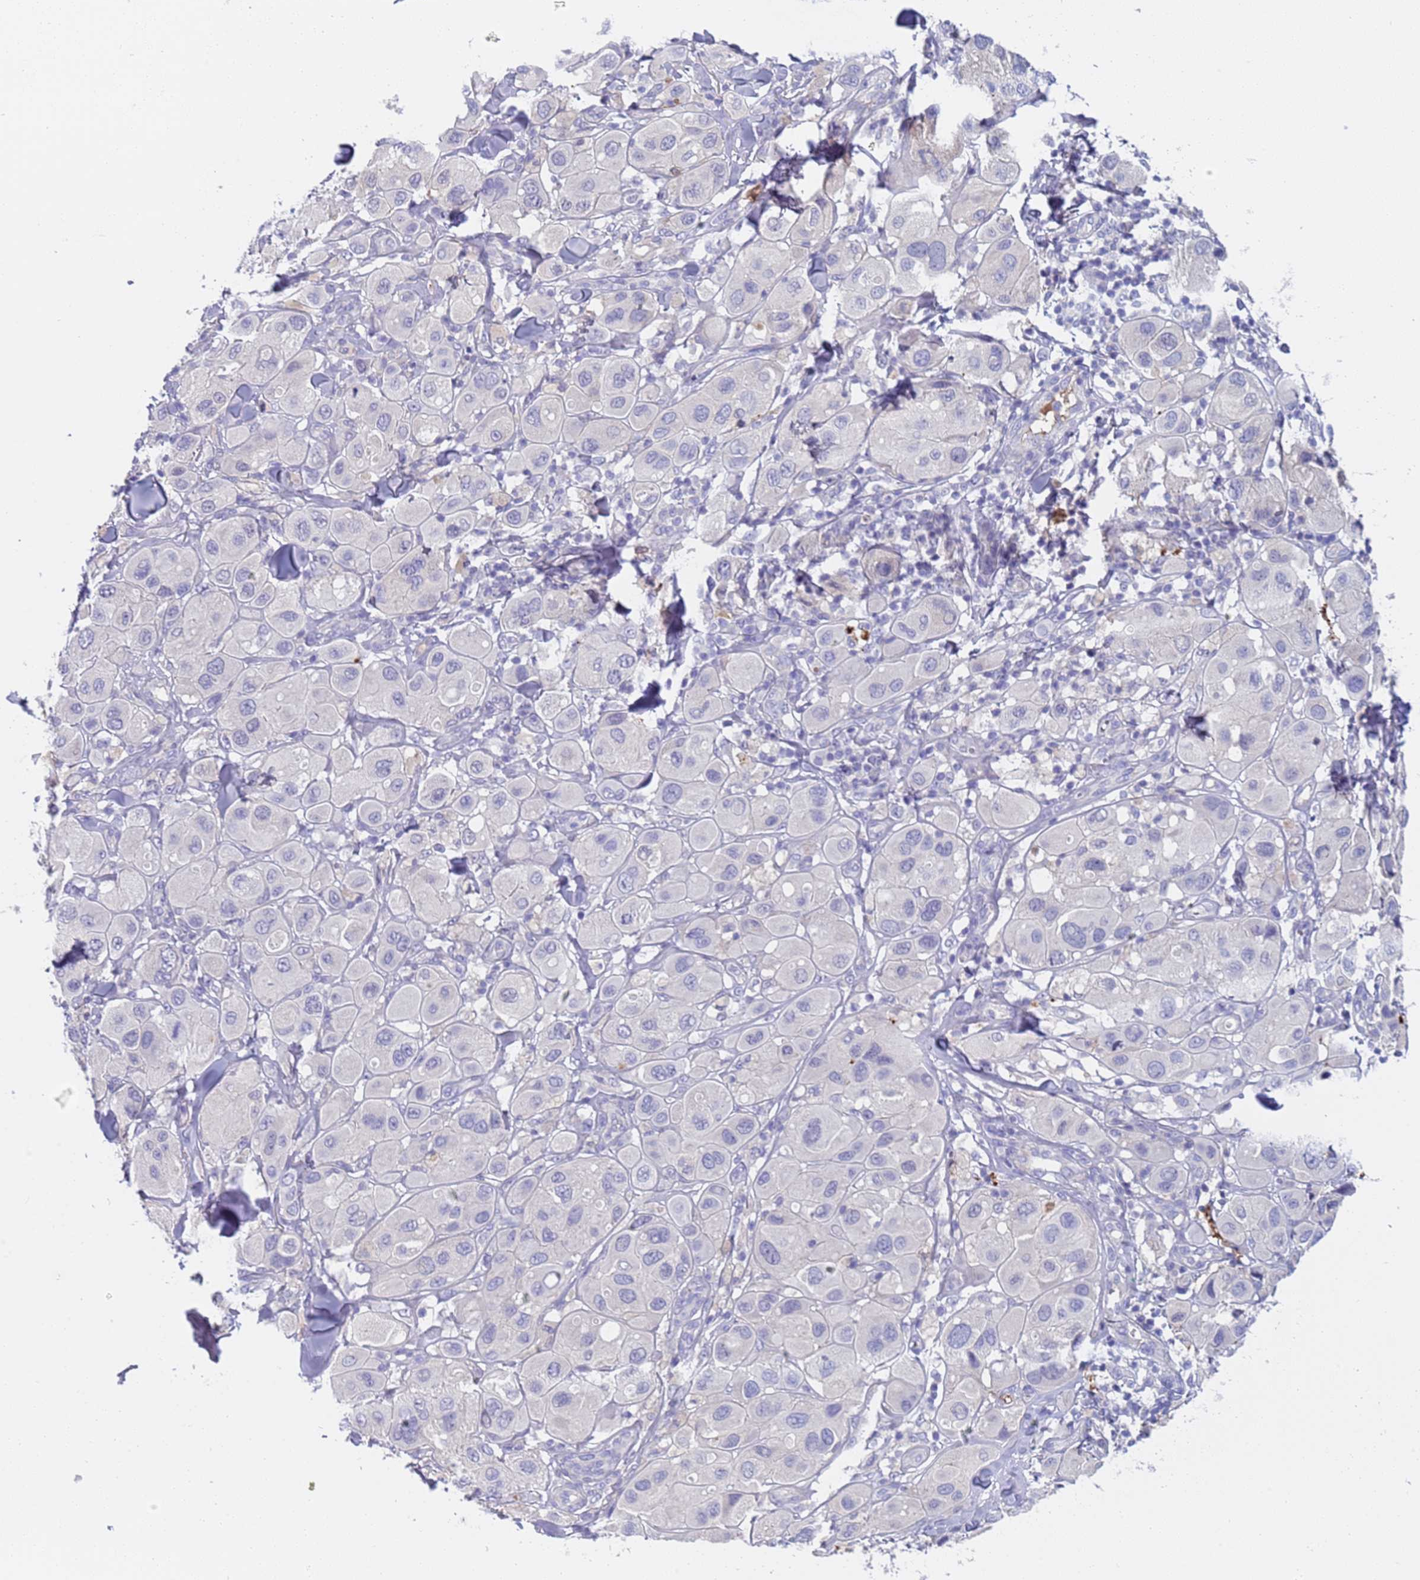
{"staining": {"intensity": "negative", "quantity": "none", "location": "none"}, "tissue": "melanoma", "cell_type": "Tumor cells", "image_type": "cancer", "snomed": [{"axis": "morphology", "description": "Malignant melanoma, Metastatic site"}, {"axis": "topography", "description": "Skin"}], "caption": "Immunohistochemistry (IHC) photomicrograph of malignant melanoma (metastatic site) stained for a protein (brown), which displays no expression in tumor cells.", "gene": "C4orf46", "patient": {"sex": "male", "age": 41}}